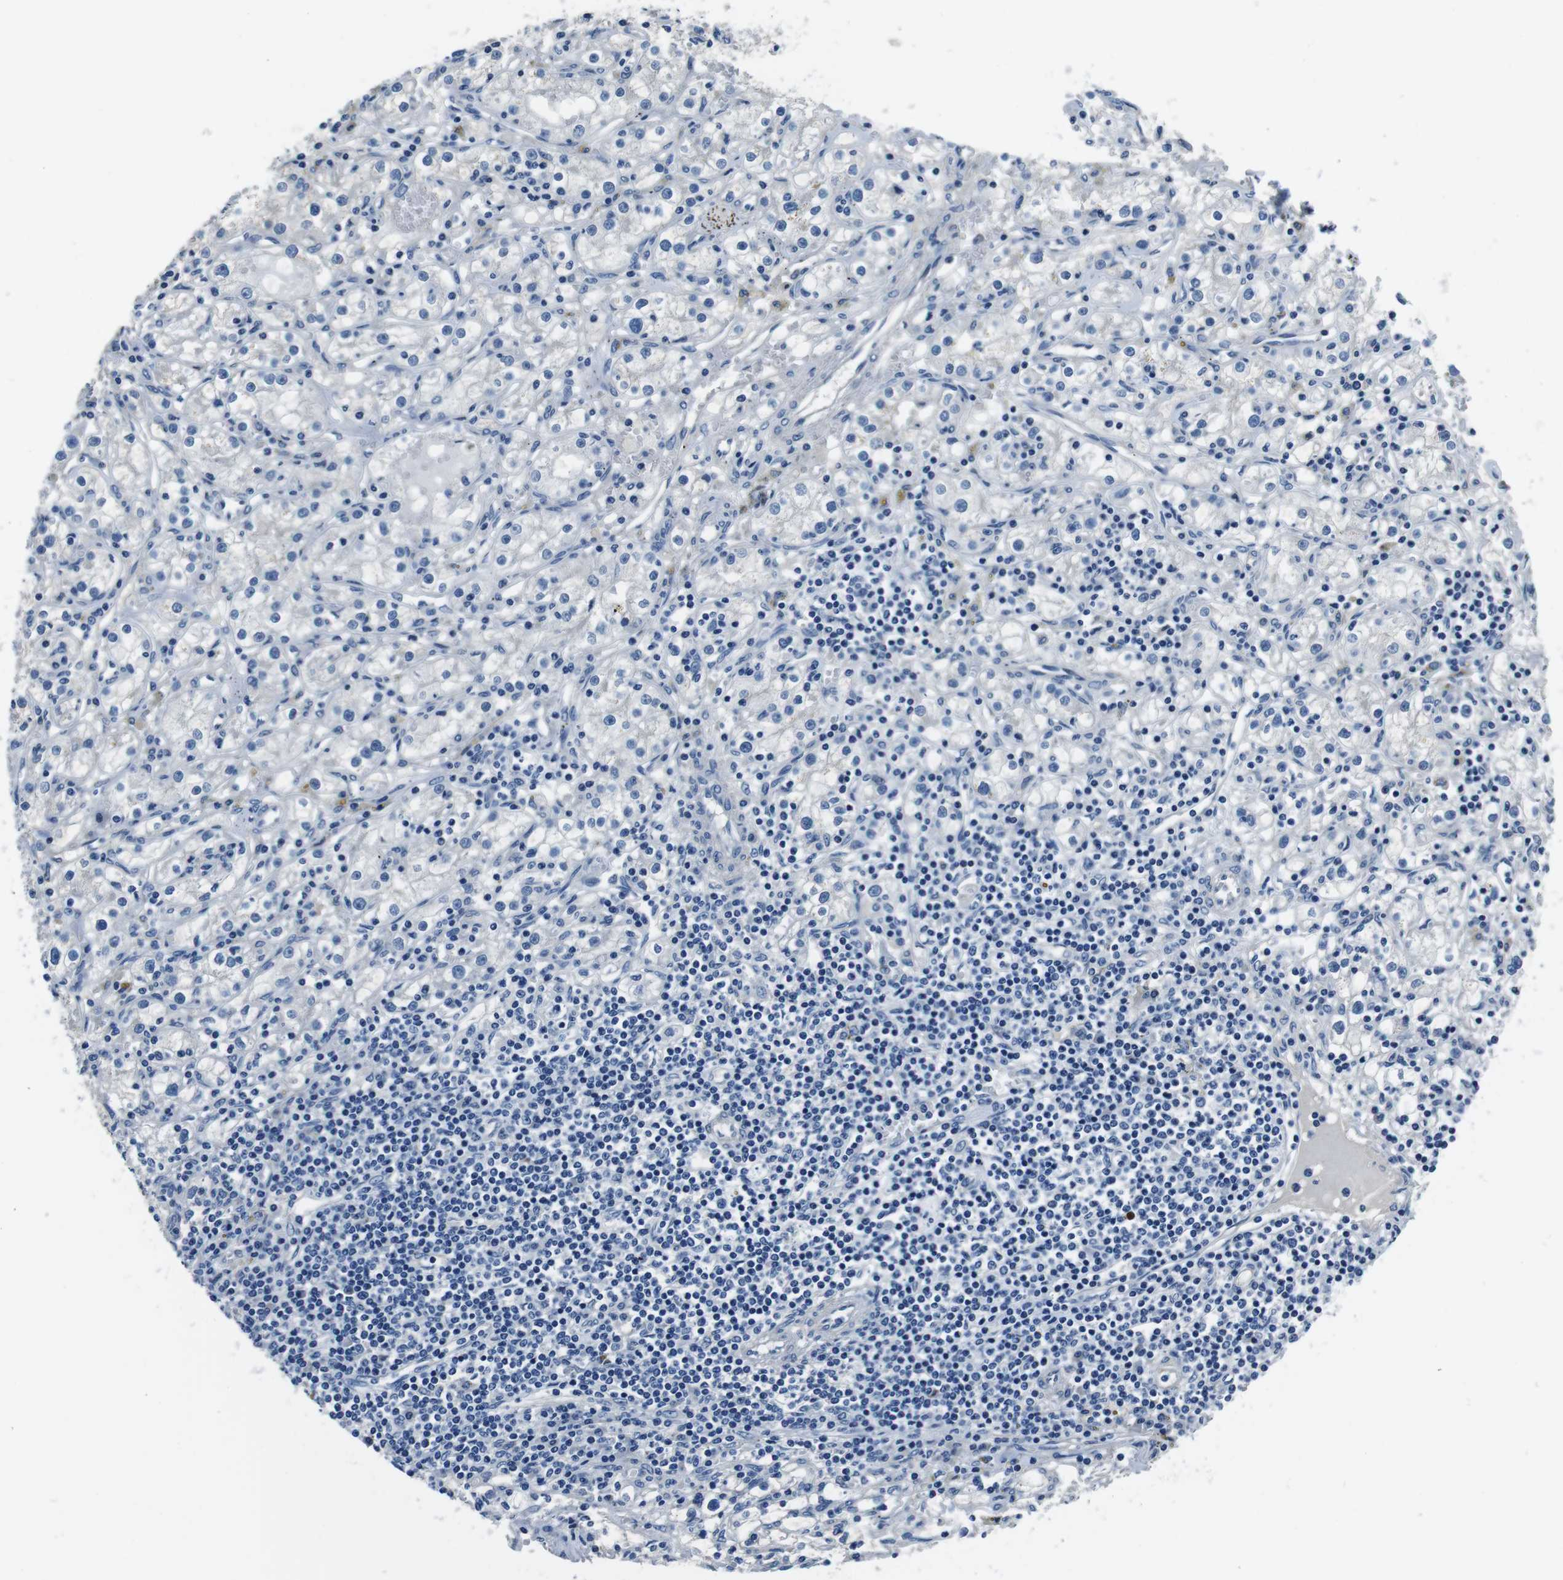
{"staining": {"intensity": "negative", "quantity": "none", "location": "none"}, "tissue": "renal cancer", "cell_type": "Tumor cells", "image_type": "cancer", "snomed": [{"axis": "morphology", "description": "Adenocarcinoma, NOS"}, {"axis": "topography", "description": "Kidney"}], "caption": "Immunohistochemistry of renal cancer (adenocarcinoma) demonstrates no expression in tumor cells.", "gene": "CASQ1", "patient": {"sex": "male", "age": 56}}